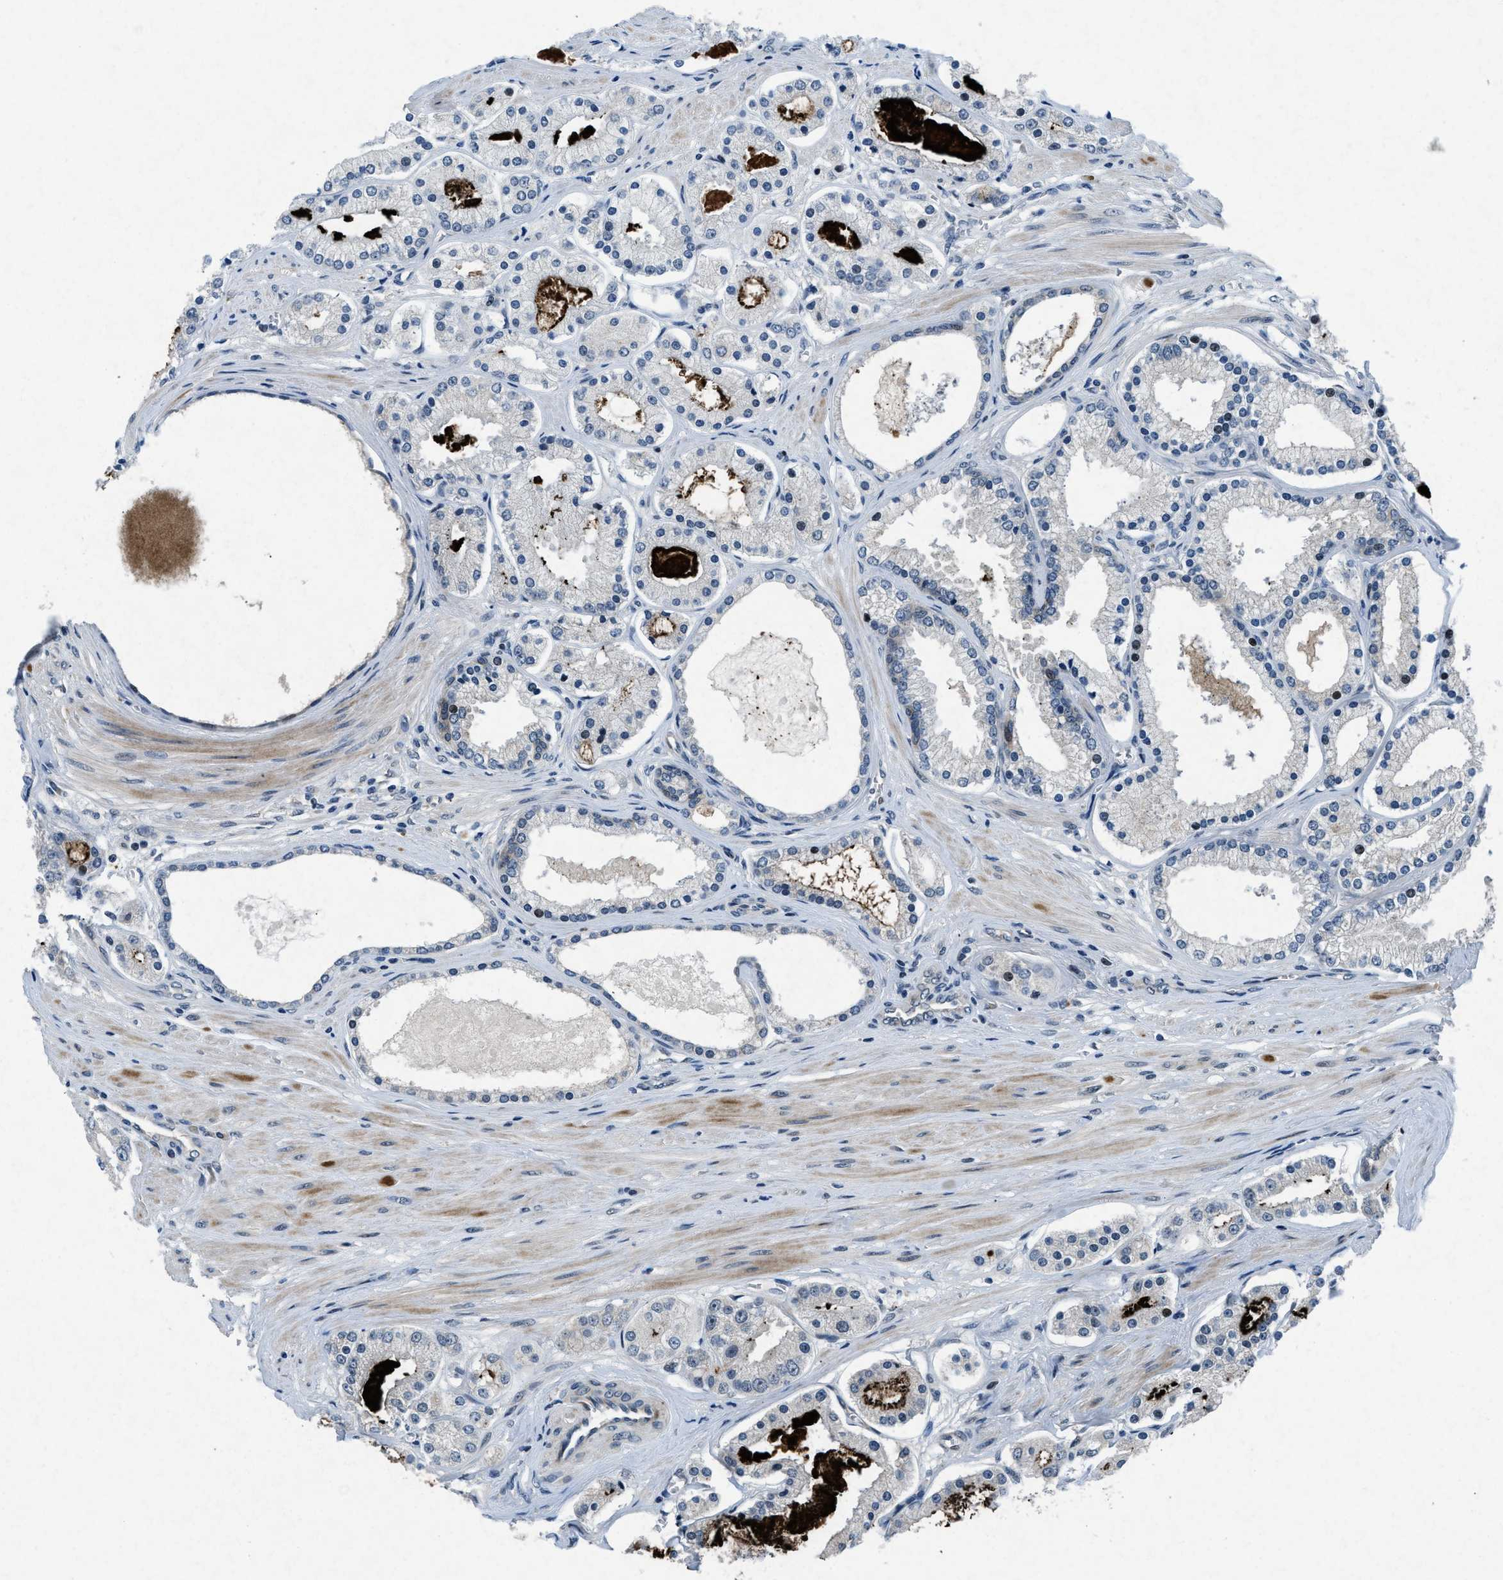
{"staining": {"intensity": "negative", "quantity": "none", "location": "none"}, "tissue": "prostate cancer", "cell_type": "Tumor cells", "image_type": "cancer", "snomed": [{"axis": "morphology", "description": "Adenocarcinoma, High grade"}, {"axis": "topography", "description": "Prostate"}], "caption": "Tumor cells show no significant expression in prostate cancer.", "gene": "PHLDA1", "patient": {"sex": "male", "age": 66}}